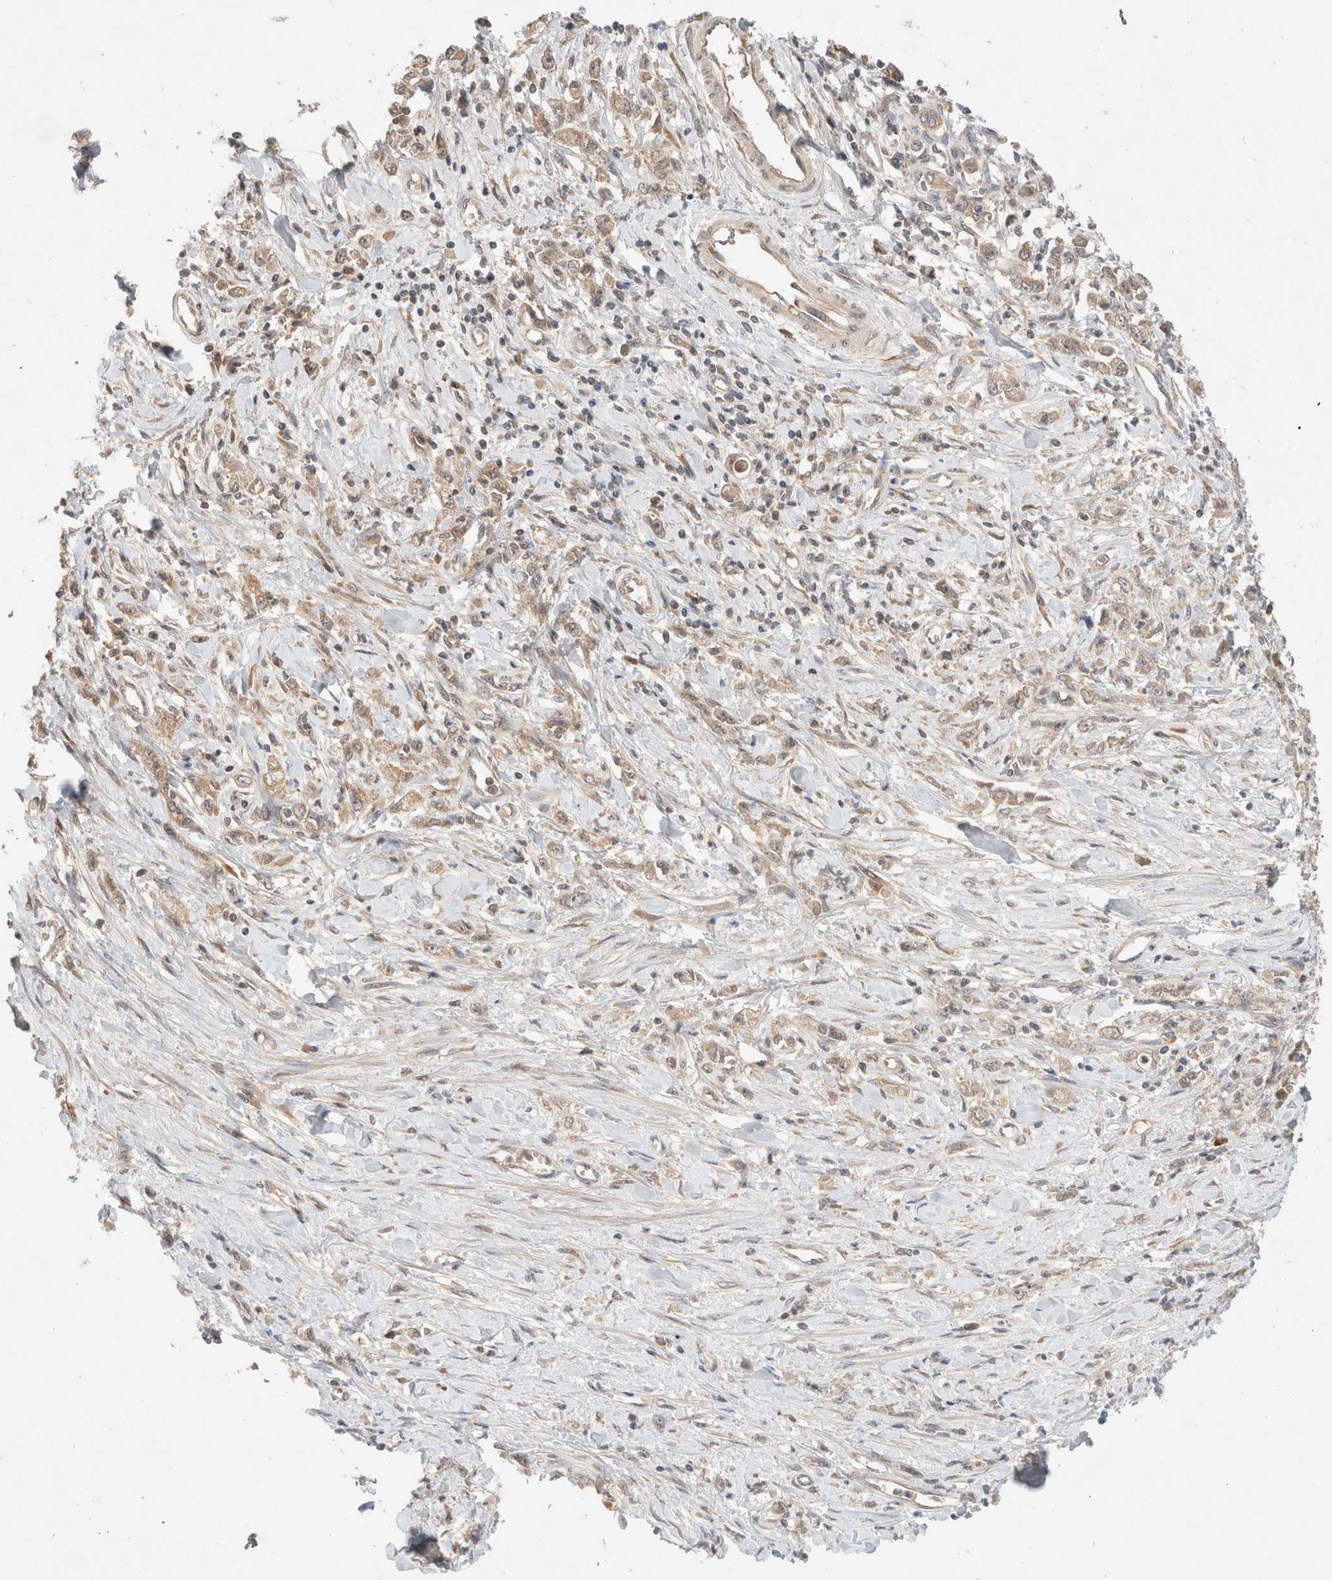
{"staining": {"intensity": "weak", "quantity": ">75%", "location": "cytoplasmic/membranous"}, "tissue": "stomach cancer", "cell_type": "Tumor cells", "image_type": "cancer", "snomed": [{"axis": "morphology", "description": "Adenocarcinoma, NOS"}, {"axis": "topography", "description": "Stomach"}], "caption": "Tumor cells reveal weak cytoplasmic/membranous positivity in approximately >75% of cells in stomach cancer (adenocarcinoma).", "gene": "KLHL20", "patient": {"sex": "female", "age": 76}}